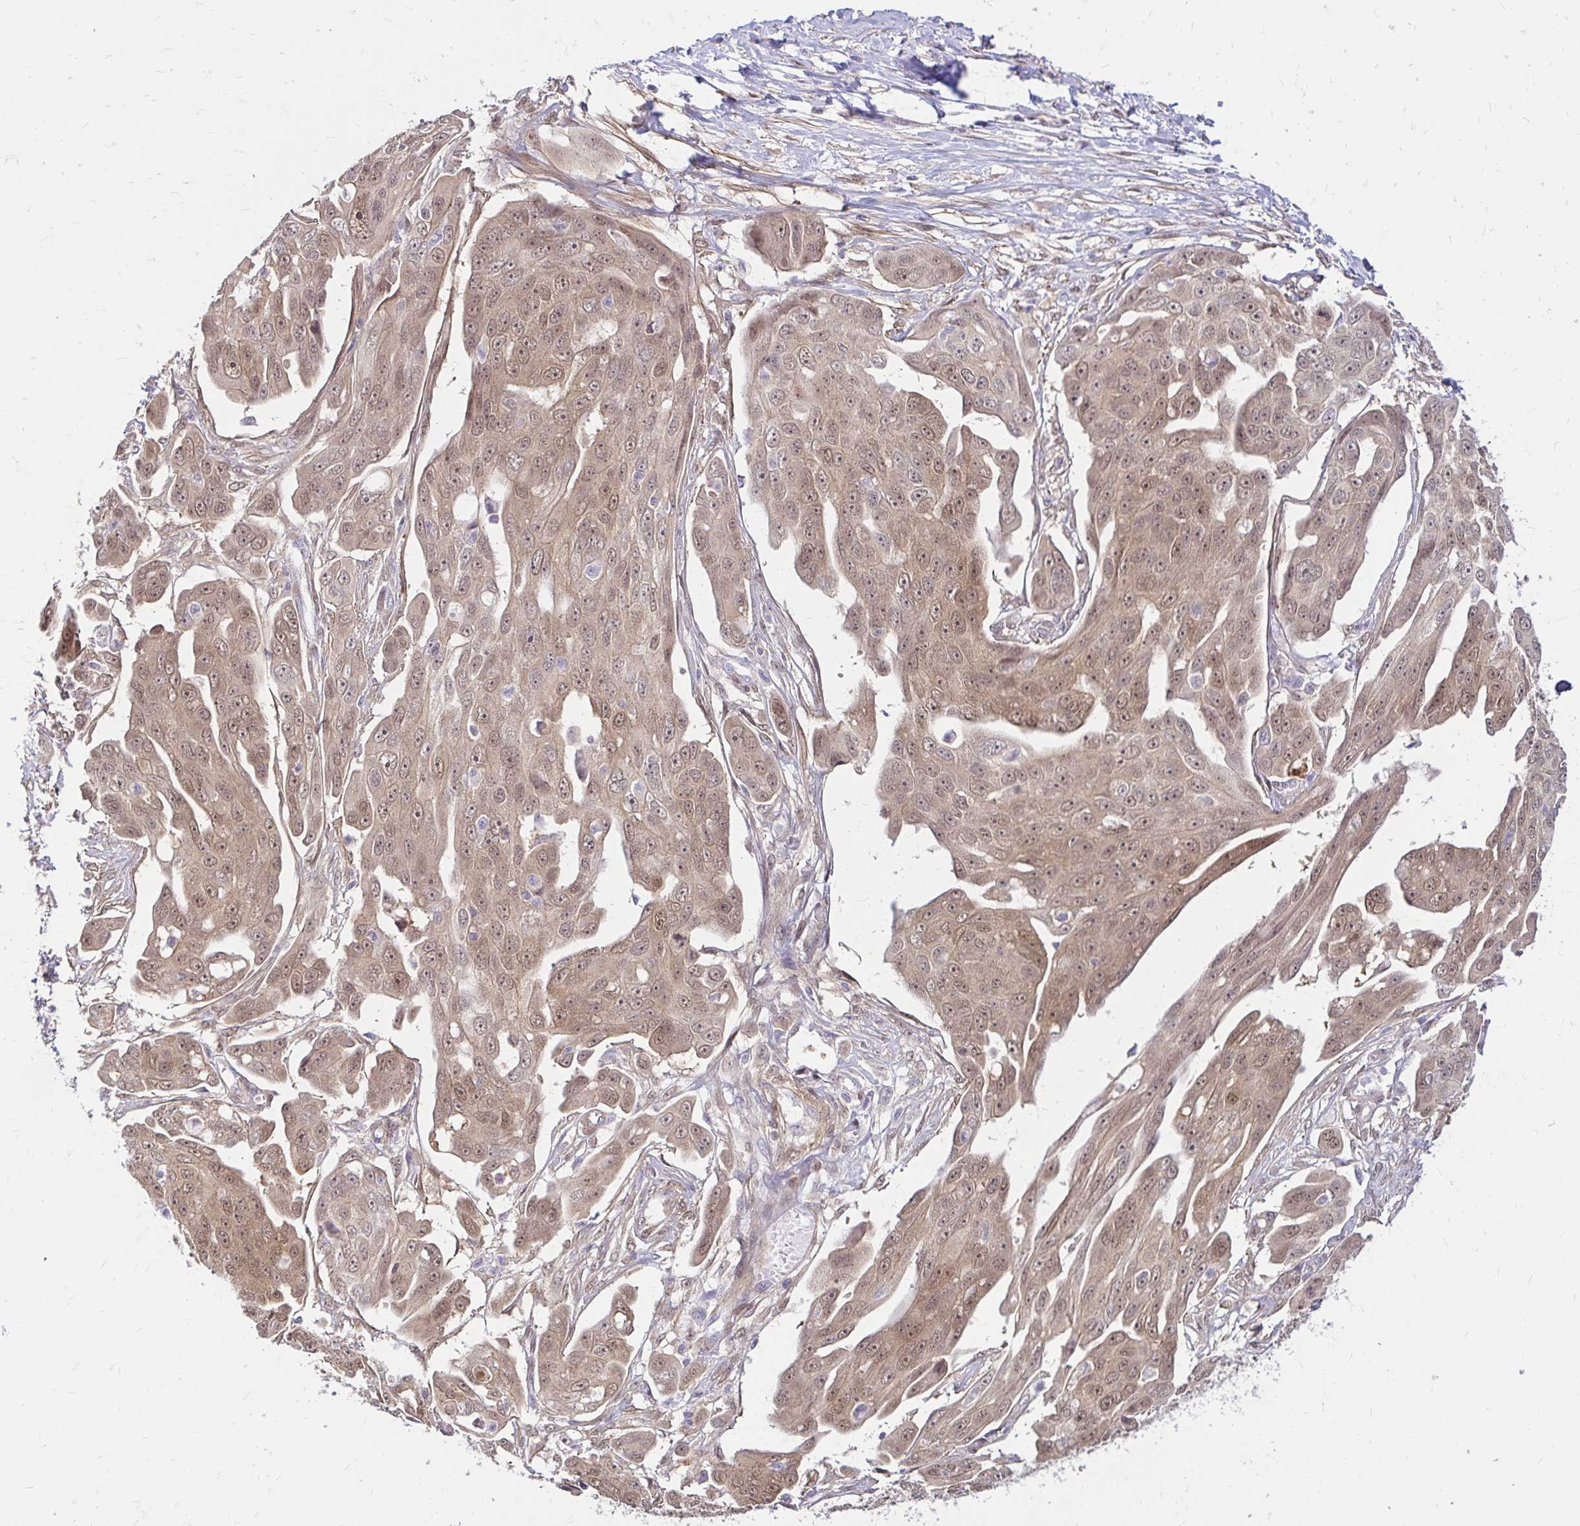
{"staining": {"intensity": "moderate", "quantity": ">75%", "location": "cytoplasmic/membranous,nuclear"}, "tissue": "ovarian cancer", "cell_type": "Tumor cells", "image_type": "cancer", "snomed": [{"axis": "morphology", "description": "Carcinoma, endometroid"}, {"axis": "topography", "description": "Ovary"}], "caption": "Immunohistochemistry (IHC) of endometroid carcinoma (ovarian) reveals medium levels of moderate cytoplasmic/membranous and nuclear expression in about >75% of tumor cells.", "gene": "YAP1", "patient": {"sex": "female", "age": 70}}